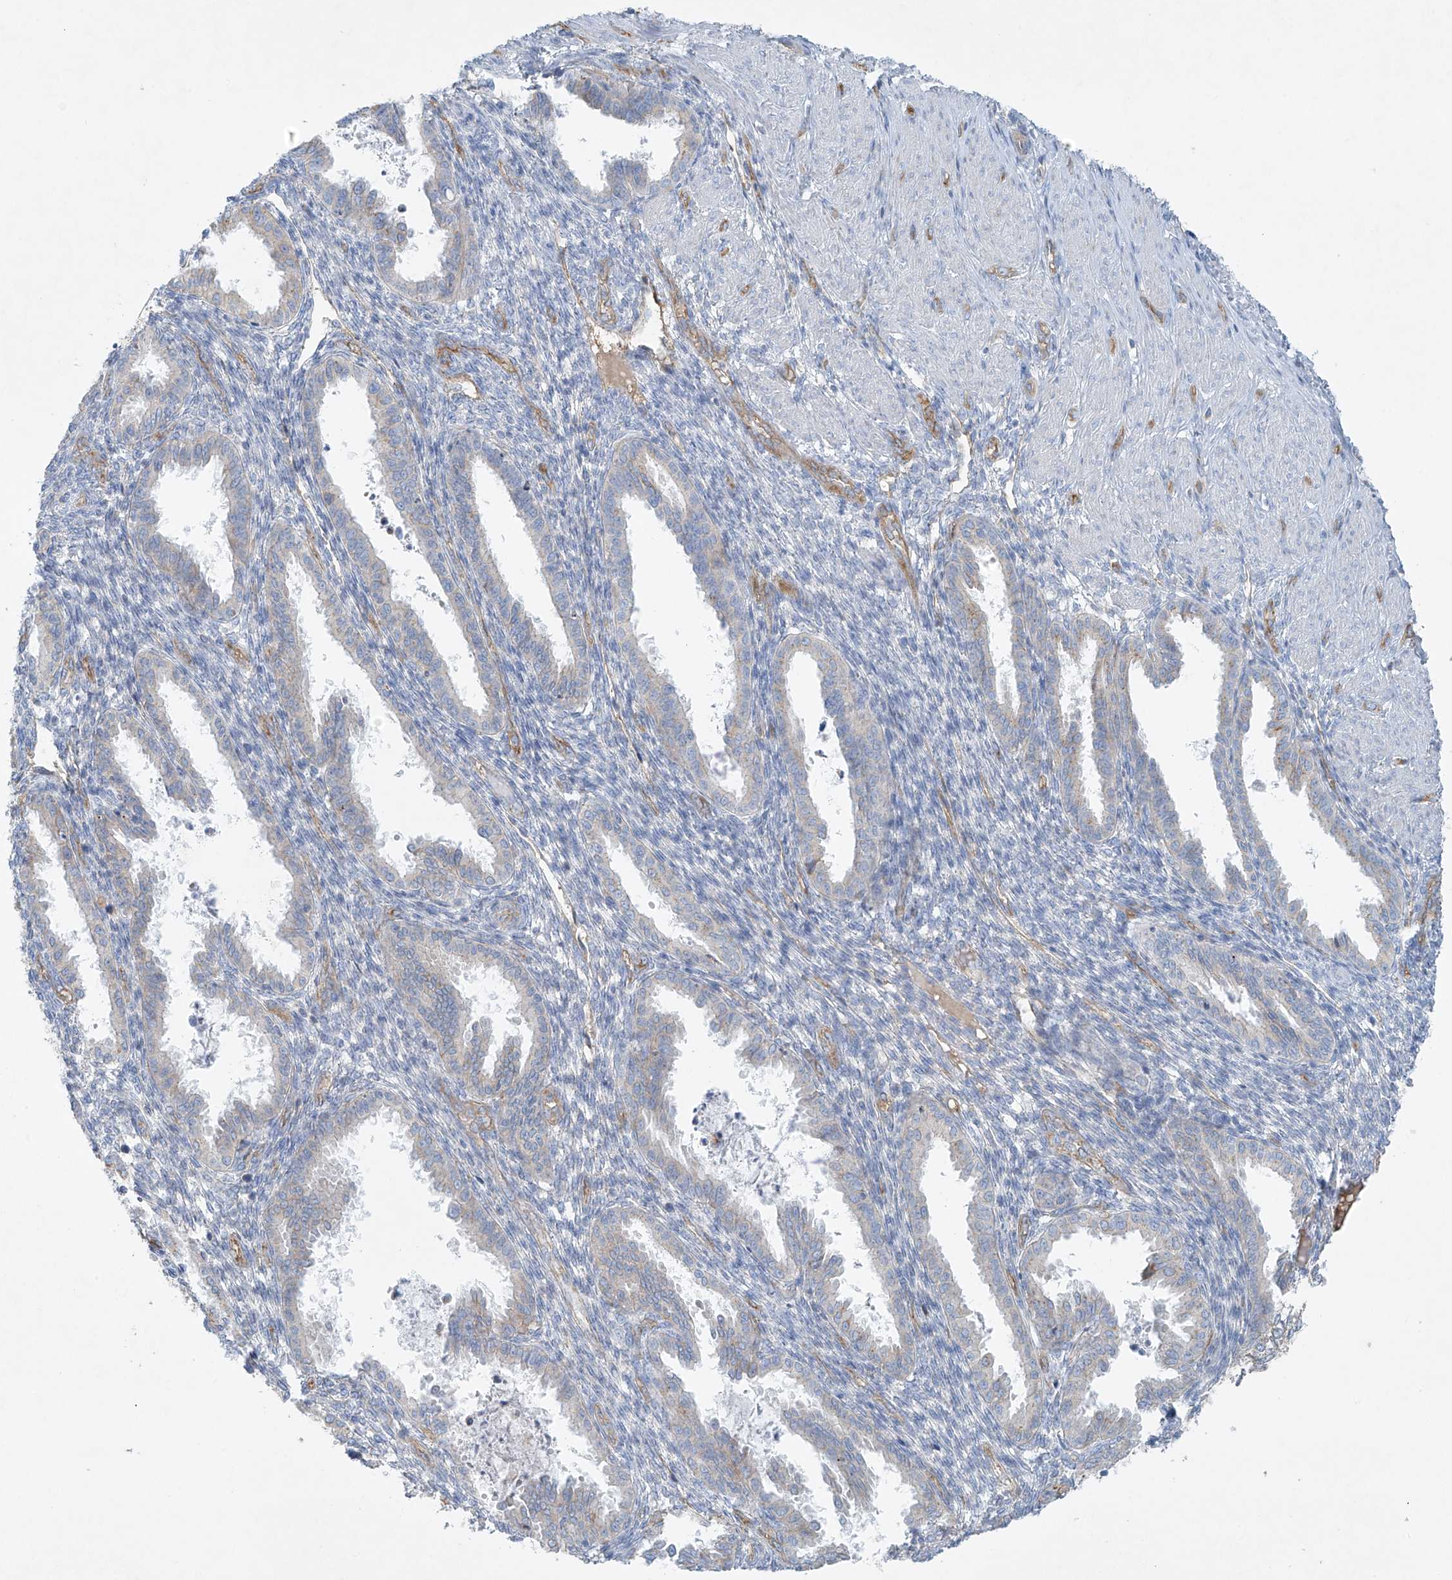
{"staining": {"intensity": "negative", "quantity": "none", "location": "none"}, "tissue": "endometrium", "cell_type": "Cells in endometrial stroma", "image_type": "normal", "snomed": [{"axis": "morphology", "description": "Normal tissue, NOS"}, {"axis": "topography", "description": "Endometrium"}], "caption": "Micrograph shows no significant protein positivity in cells in endometrial stroma of unremarkable endometrium.", "gene": "VAMP5", "patient": {"sex": "female", "age": 33}}